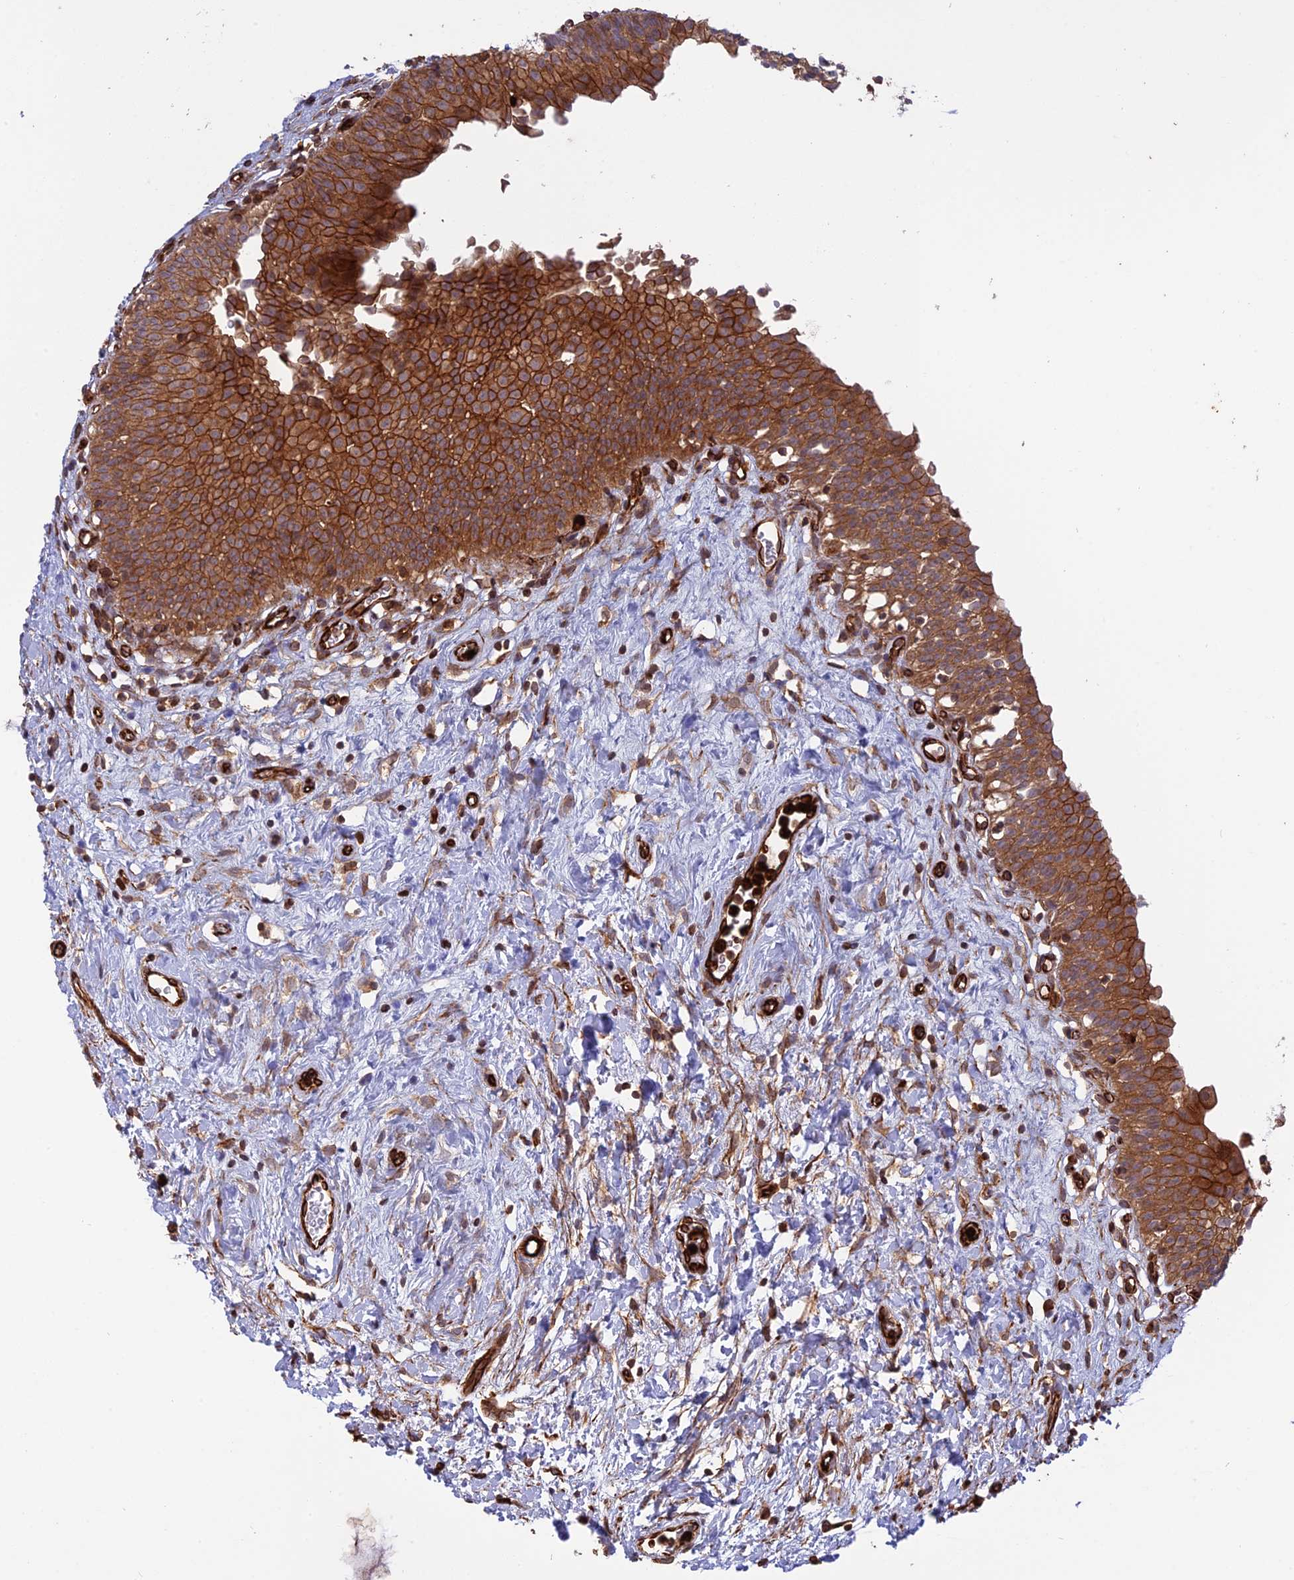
{"staining": {"intensity": "strong", "quantity": ">75%", "location": "cytoplasmic/membranous"}, "tissue": "urinary bladder", "cell_type": "Urothelial cells", "image_type": "normal", "snomed": [{"axis": "morphology", "description": "Normal tissue, NOS"}, {"axis": "topography", "description": "Urinary bladder"}], "caption": "Benign urinary bladder exhibits strong cytoplasmic/membranous staining in about >75% of urothelial cells, visualized by immunohistochemistry. Using DAB (3,3'-diaminobenzidine) (brown) and hematoxylin (blue) stains, captured at high magnification using brightfield microscopy.", "gene": "PHLDB3", "patient": {"sex": "male", "age": 51}}